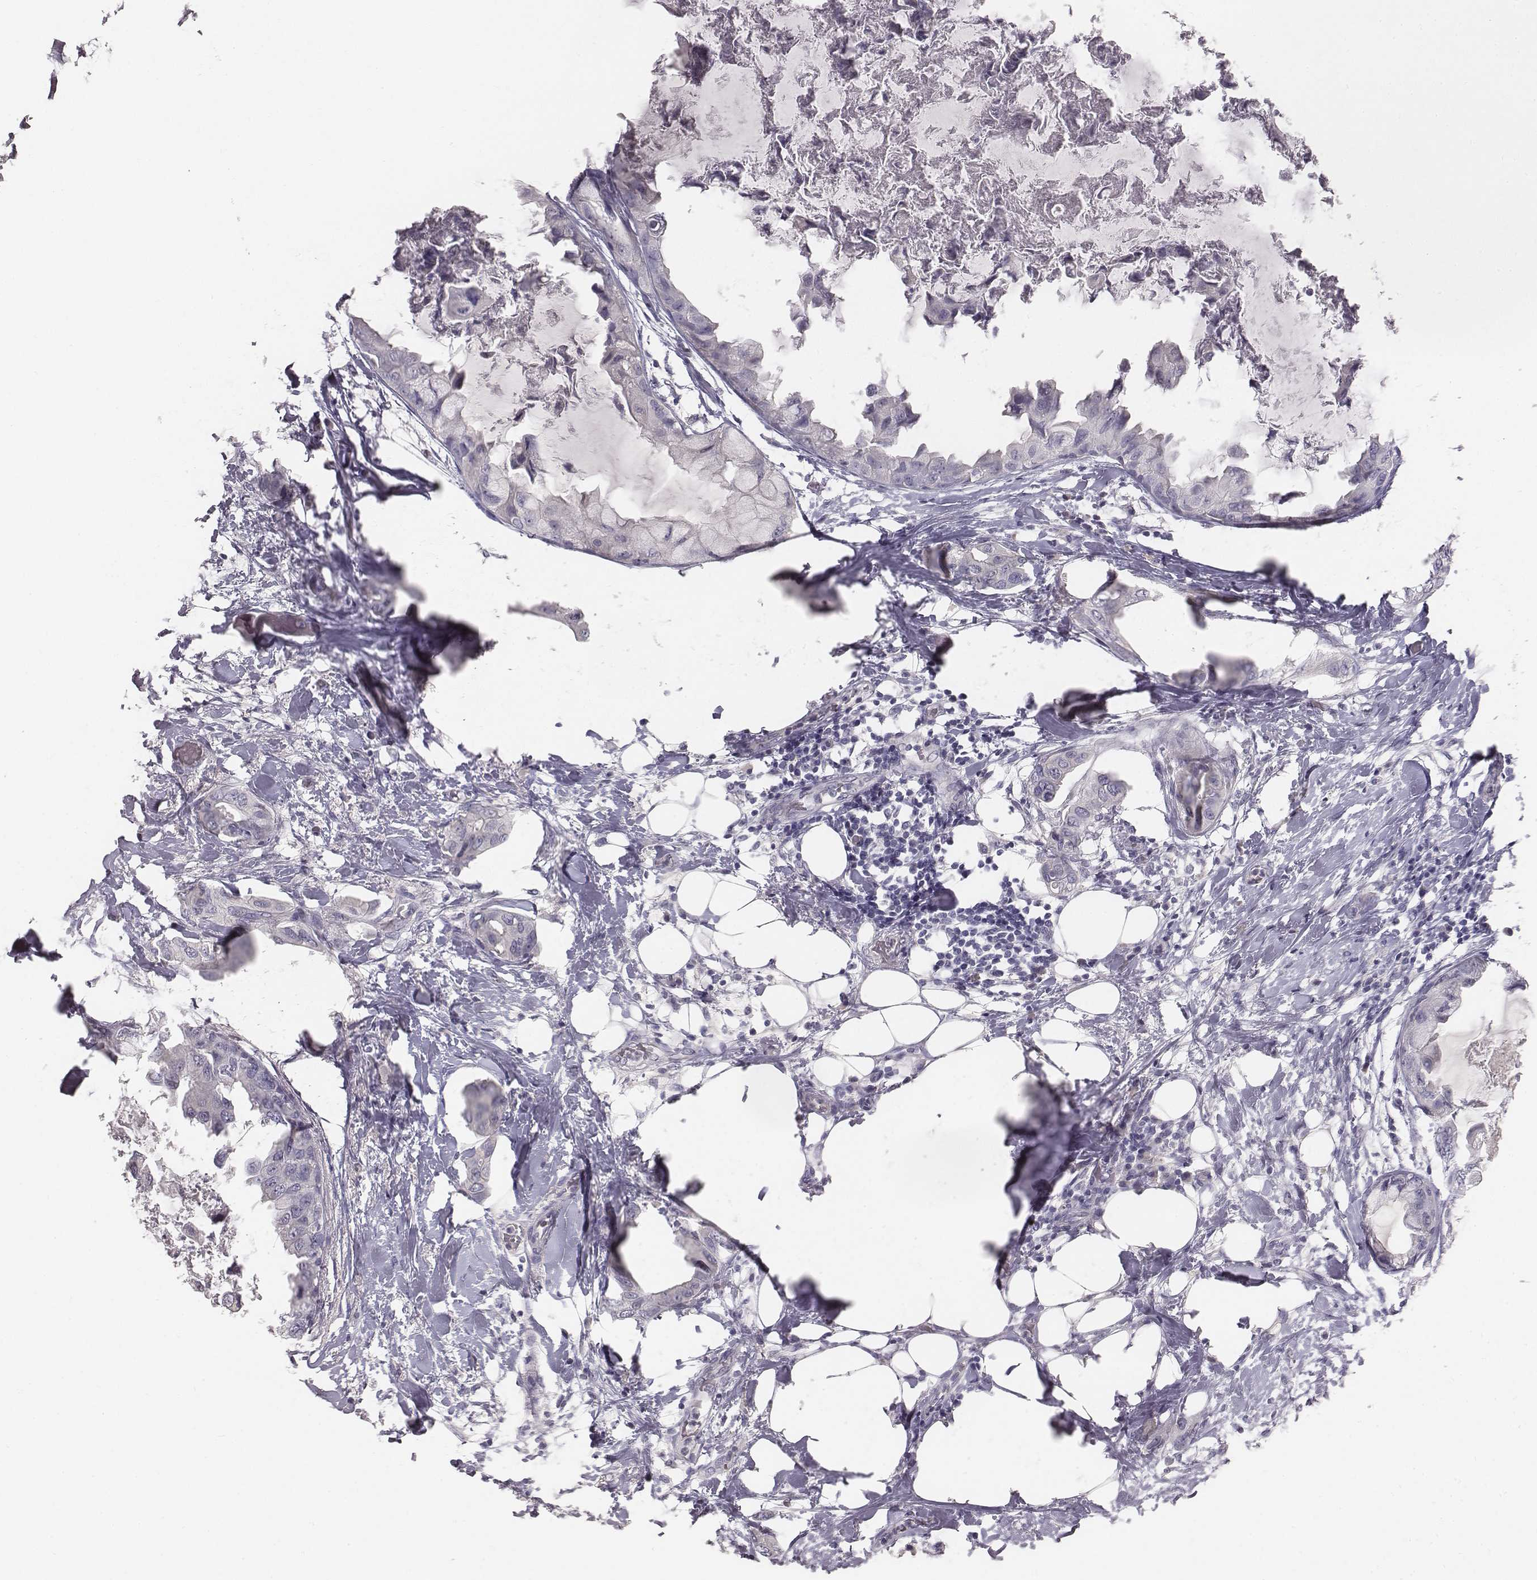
{"staining": {"intensity": "negative", "quantity": "none", "location": "none"}, "tissue": "breast cancer", "cell_type": "Tumor cells", "image_type": "cancer", "snomed": [{"axis": "morphology", "description": "Normal tissue, NOS"}, {"axis": "morphology", "description": "Duct carcinoma"}, {"axis": "topography", "description": "Breast"}], "caption": "IHC image of neoplastic tissue: breast cancer (infiltrating ductal carcinoma) stained with DAB reveals no significant protein staining in tumor cells.", "gene": "MYH6", "patient": {"sex": "female", "age": 40}}